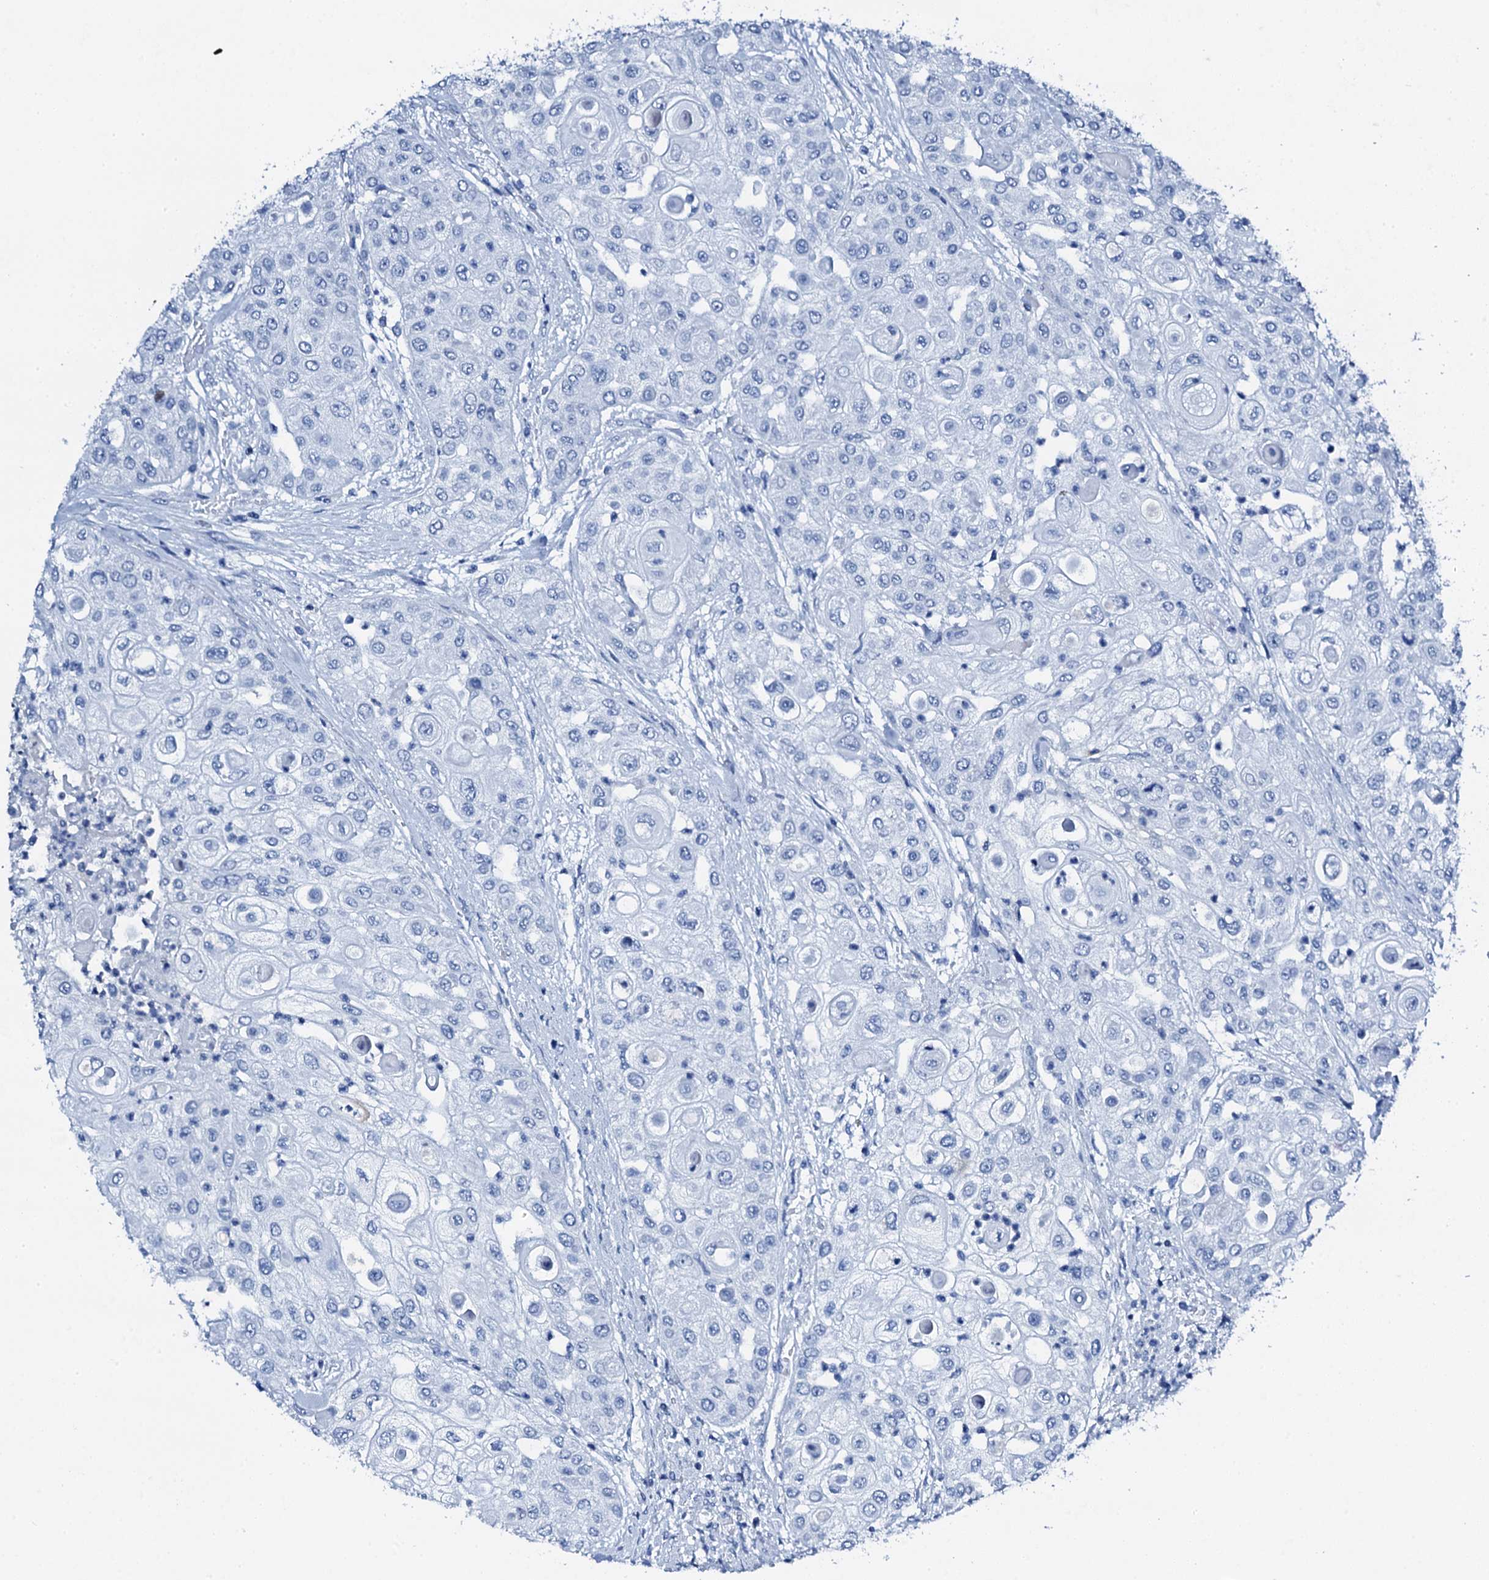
{"staining": {"intensity": "negative", "quantity": "none", "location": "none"}, "tissue": "urothelial cancer", "cell_type": "Tumor cells", "image_type": "cancer", "snomed": [{"axis": "morphology", "description": "Urothelial carcinoma, High grade"}, {"axis": "topography", "description": "Urinary bladder"}], "caption": "Tumor cells show no significant expression in urothelial cancer.", "gene": "PTH", "patient": {"sex": "female", "age": 79}}